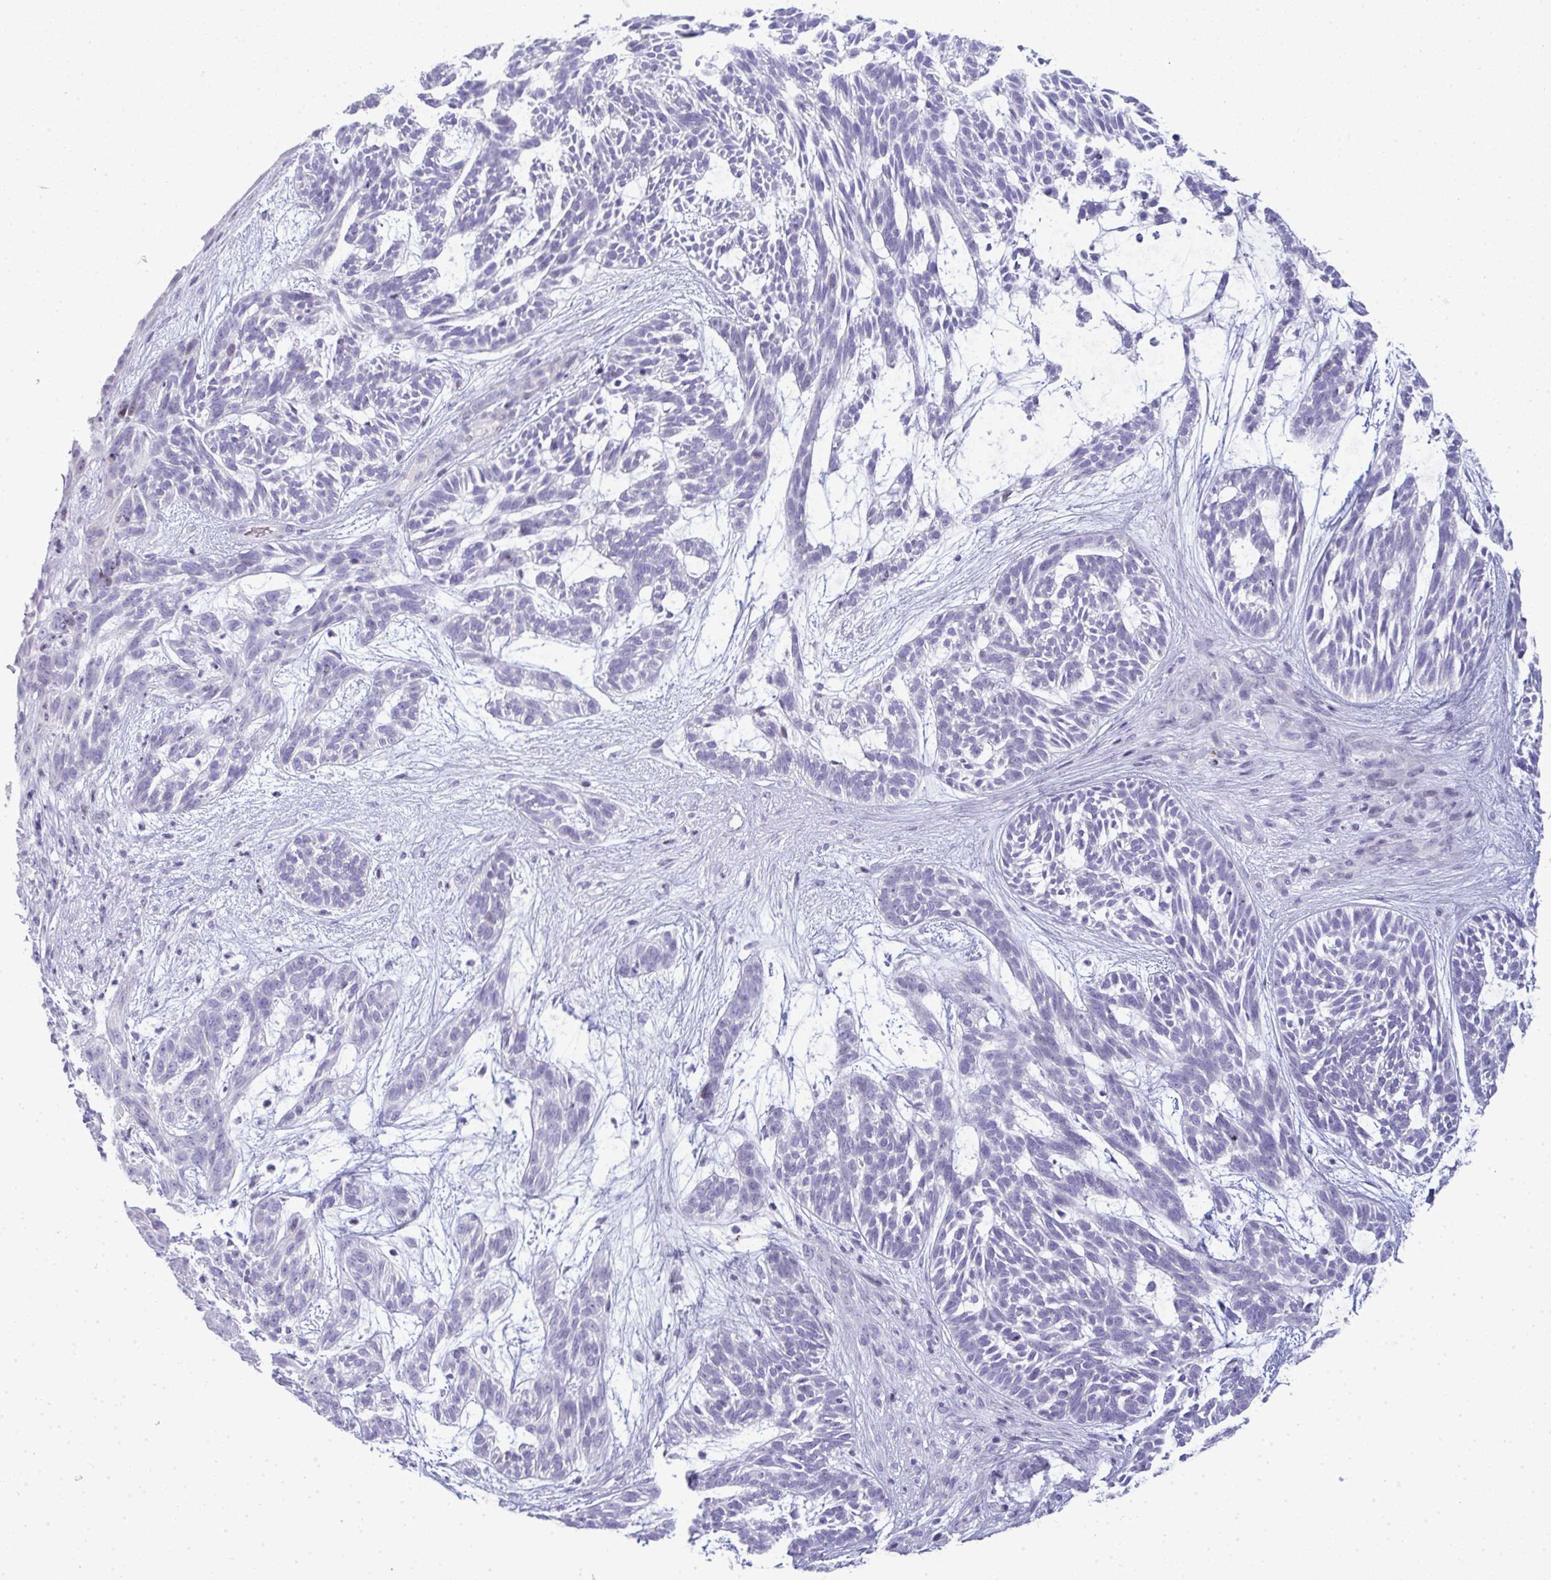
{"staining": {"intensity": "negative", "quantity": "none", "location": "none"}, "tissue": "skin cancer", "cell_type": "Tumor cells", "image_type": "cancer", "snomed": [{"axis": "morphology", "description": "Basal cell carcinoma"}, {"axis": "topography", "description": "Skin"}, {"axis": "topography", "description": "Skin, foot"}], "caption": "Human basal cell carcinoma (skin) stained for a protein using immunohistochemistry demonstrates no positivity in tumor cells.", "gene": "ZNF182", "patient": {"sex": "female", "age": 77}}